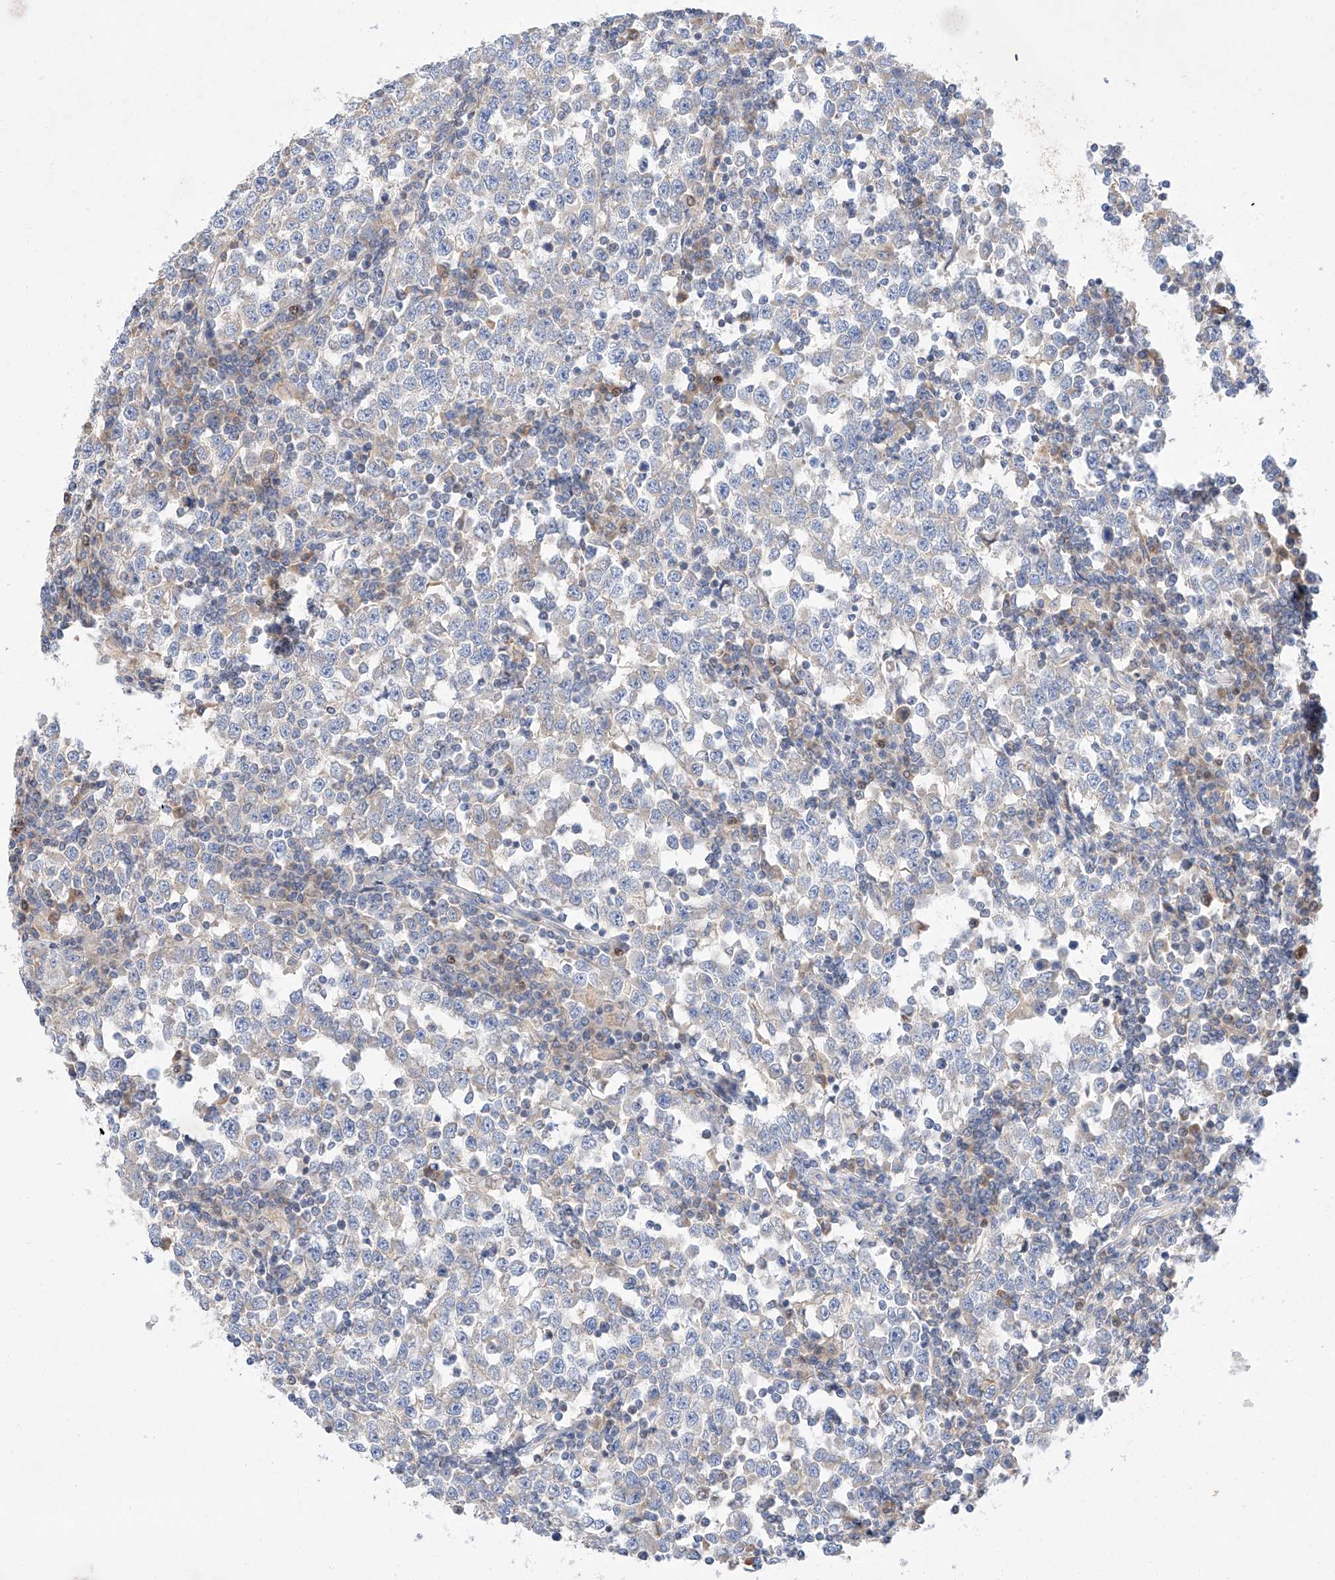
{"staining": {"intensity": "weak", "quantity": "<25%", "location": "cytoplasmic/membranous"}, "tissue": "testis cancer", "cell_type": "Tumor cells", "image_type": "cancer", "snomed": [{"axis": "morphology", "description": "Seminoma, NOS"}, {"axis": "topography", "description": "Testis"}], "caption": "DAB immunohistochemical staining of seminoma (testis) shows no significant positivity in tumor cells.", "gene": "C6orf118", "patient": {"sex": "male", "age": 65}}